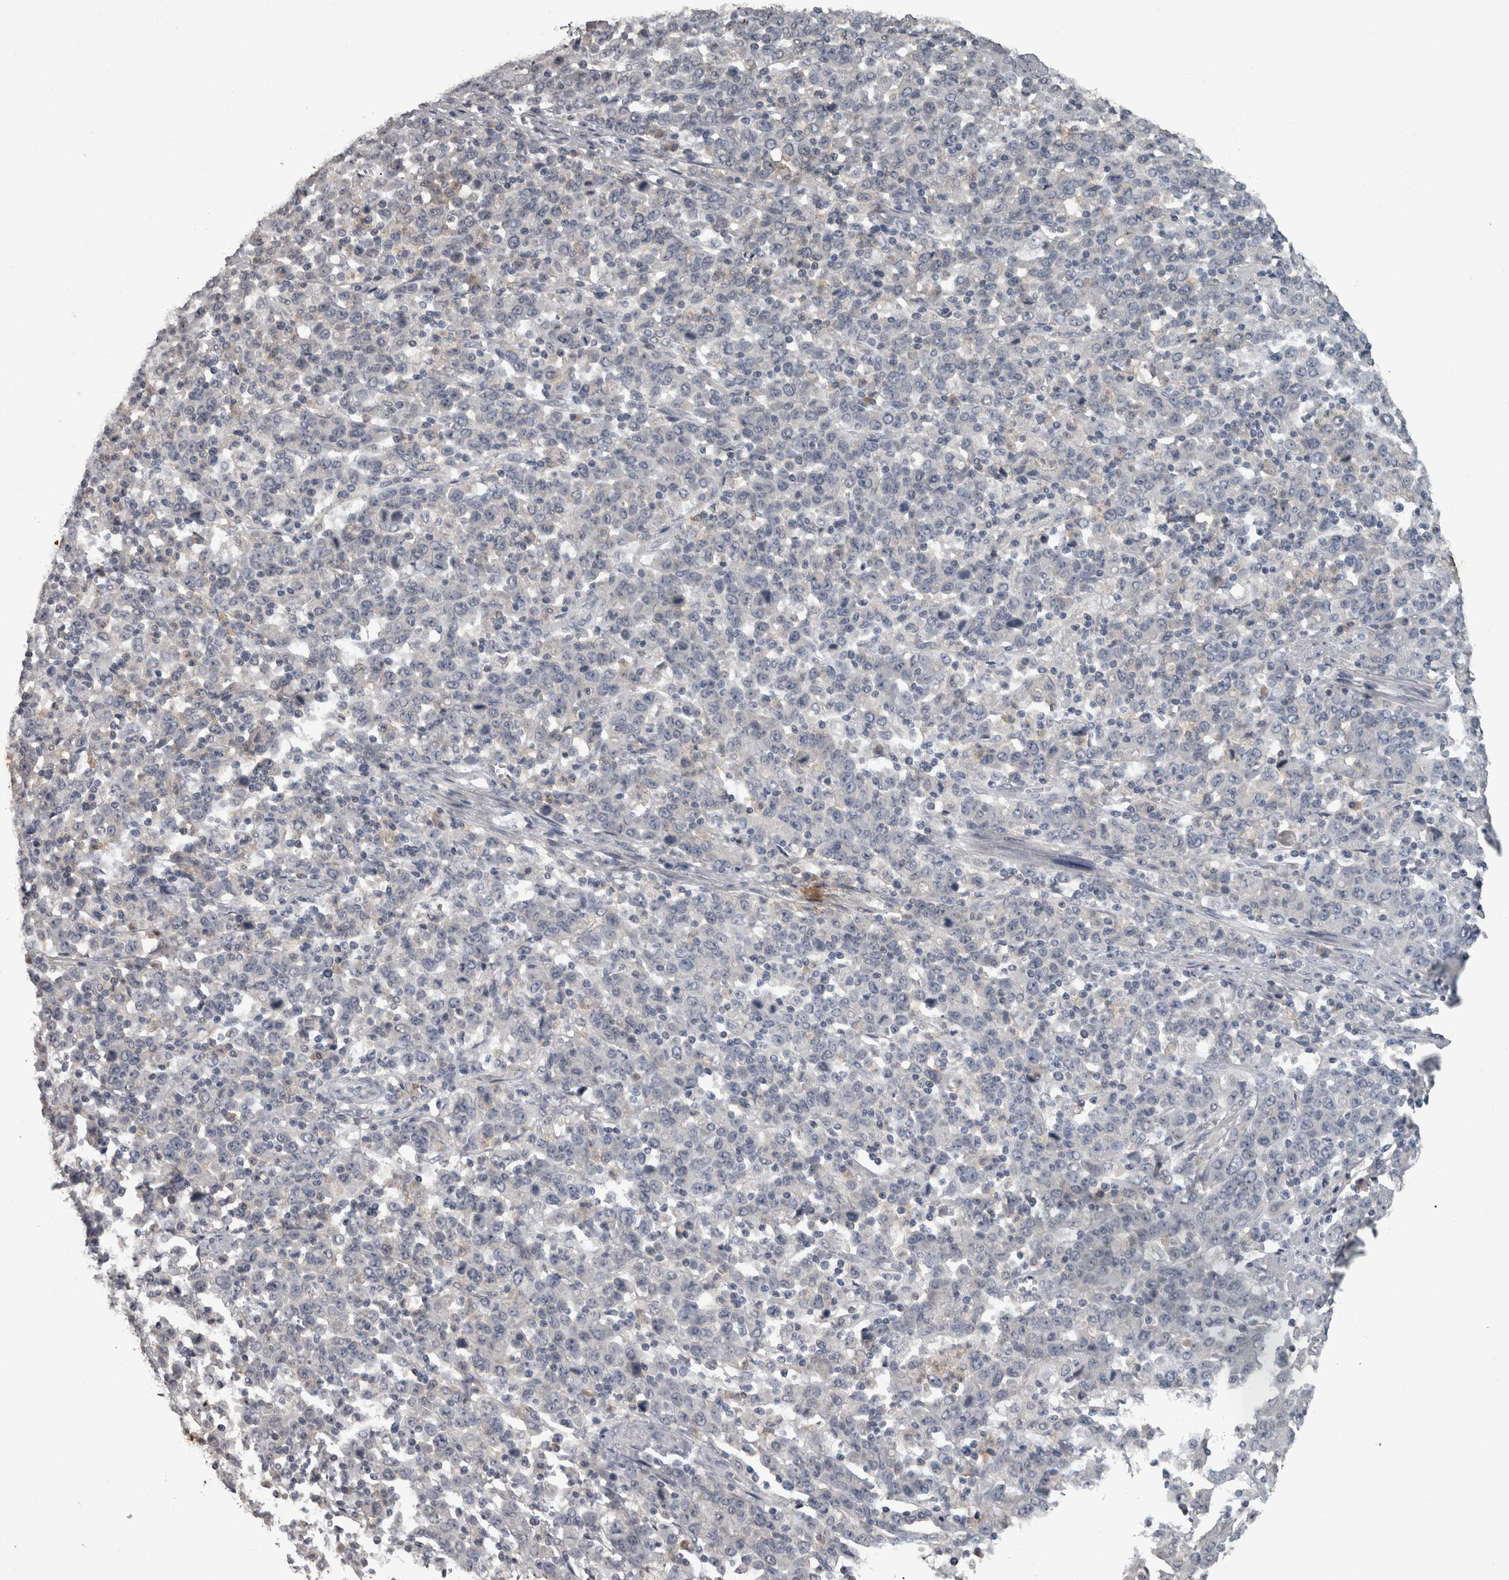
{"staining": {"intensity": "negative", "quantity": "none", "location": "none"}, "tissue": "stomach cancer", "cell_type": "Tumor cells", "image_type": "cancer", "snomed": [{"axis": "morphology", "description": "Adenocarcinoma, NOS"}, {"axis": "topography", "description": "Stomach, upper"}], "caption": "Immunohistochemical staining of human adenocarcinoma (stomach) shows no significant expression in tumor cells. (DAB IHC, high magnification).", "gene": "PIK3AP1", "patient": {"sex": "male", "age": 69}}